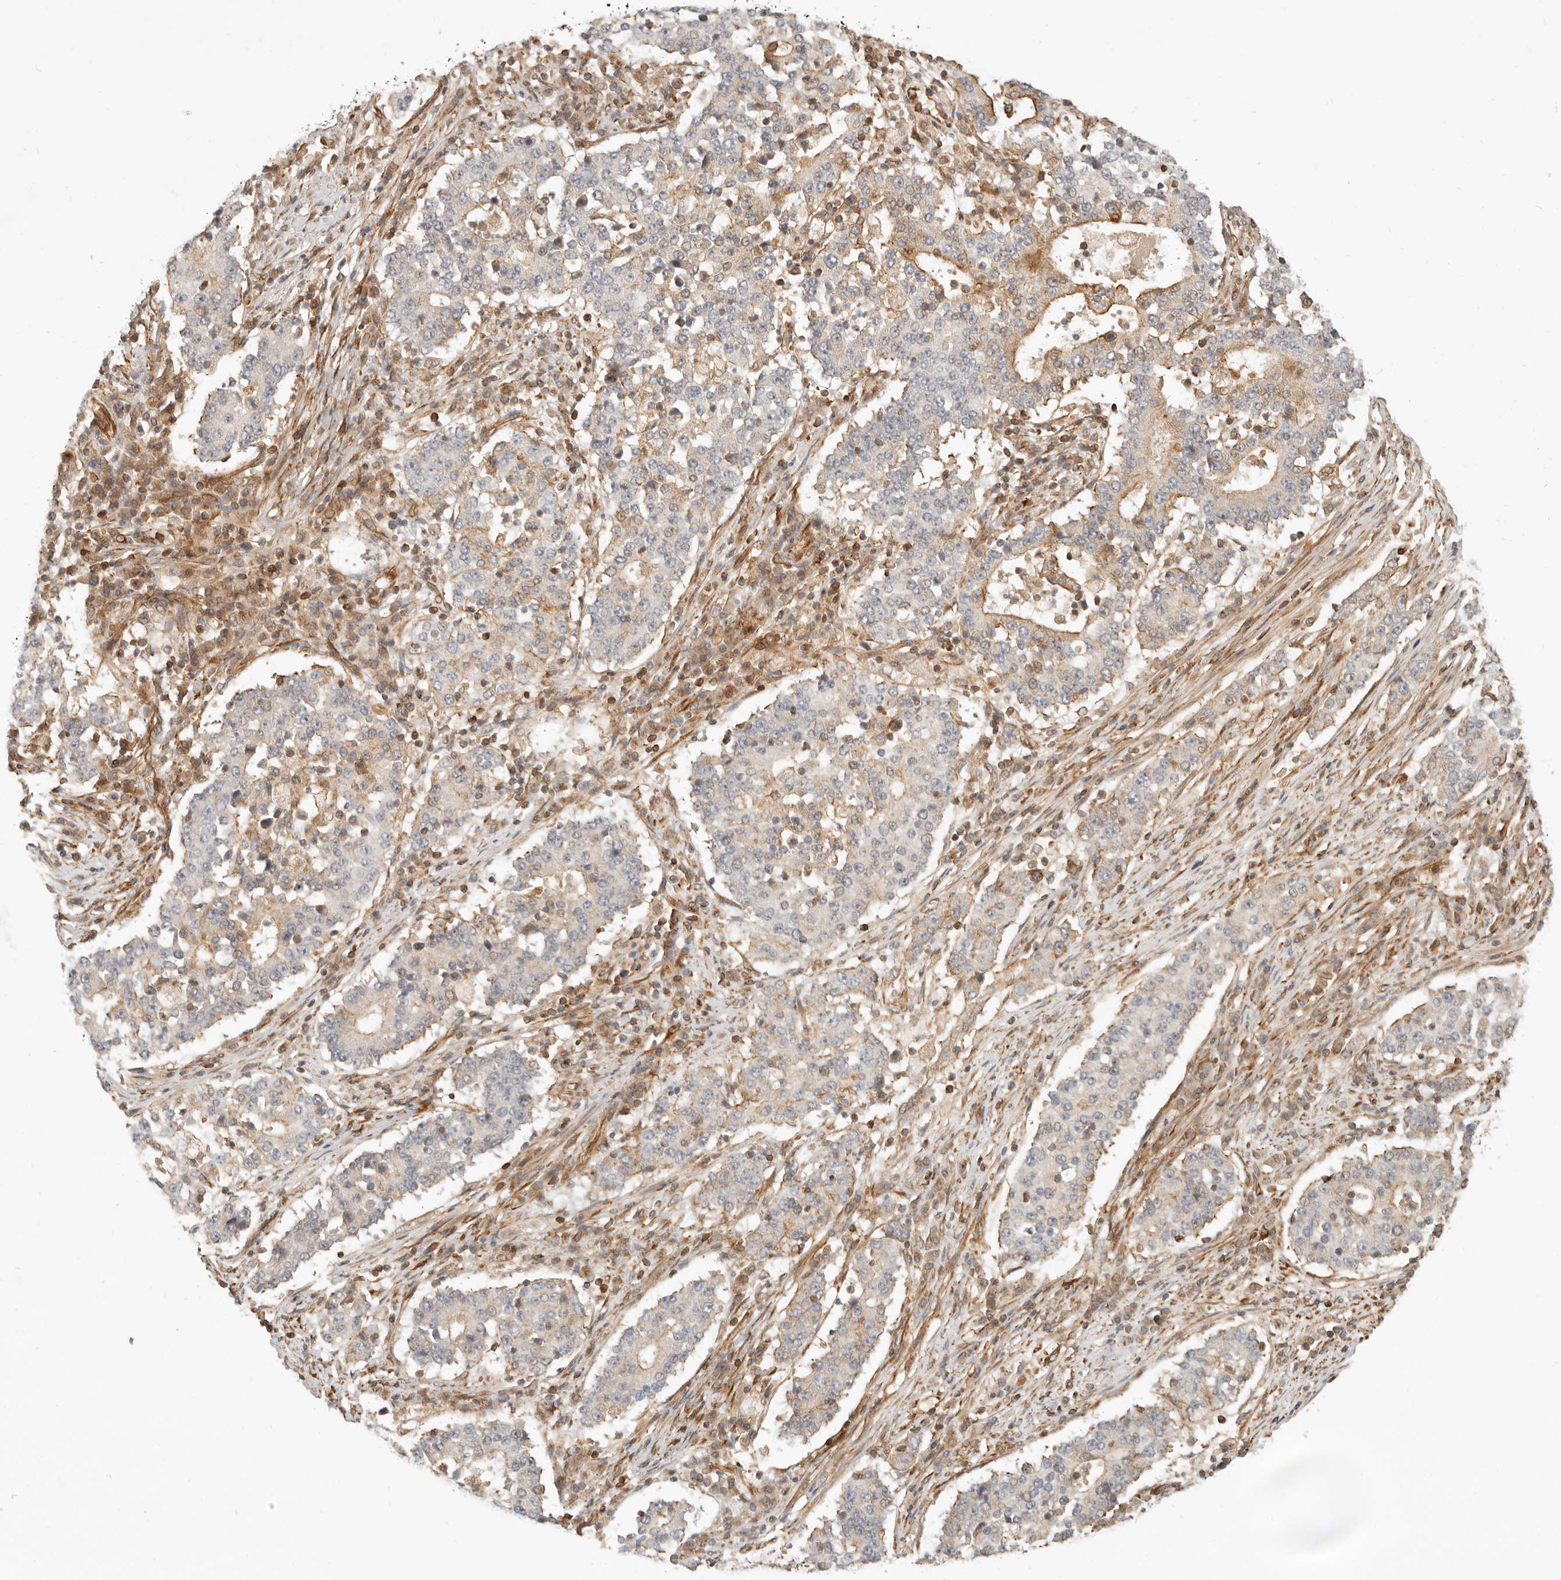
{"staining": {"intensity": "moderate", "quantity": "<25%", "location": "cytoplasmic/membranous"}, "tissue": "stomach cancer", "cell_type": "Tumor cells", "image_type": "cancer", "snomed": [{"axis": "morphology", "description": "Adenocarcinoma, NOS"}, {"axis": "topography", "description": "Stomach"}], "caption": "There is low levels of moderate cytoplasmic/membranous positivity in tumor cells of stomach adenocarcinoma, as demonstrated by immunohistochemical staining (brown color).", "gene": "UFSP1", "patient": {"sex": "male", "age": 59}}